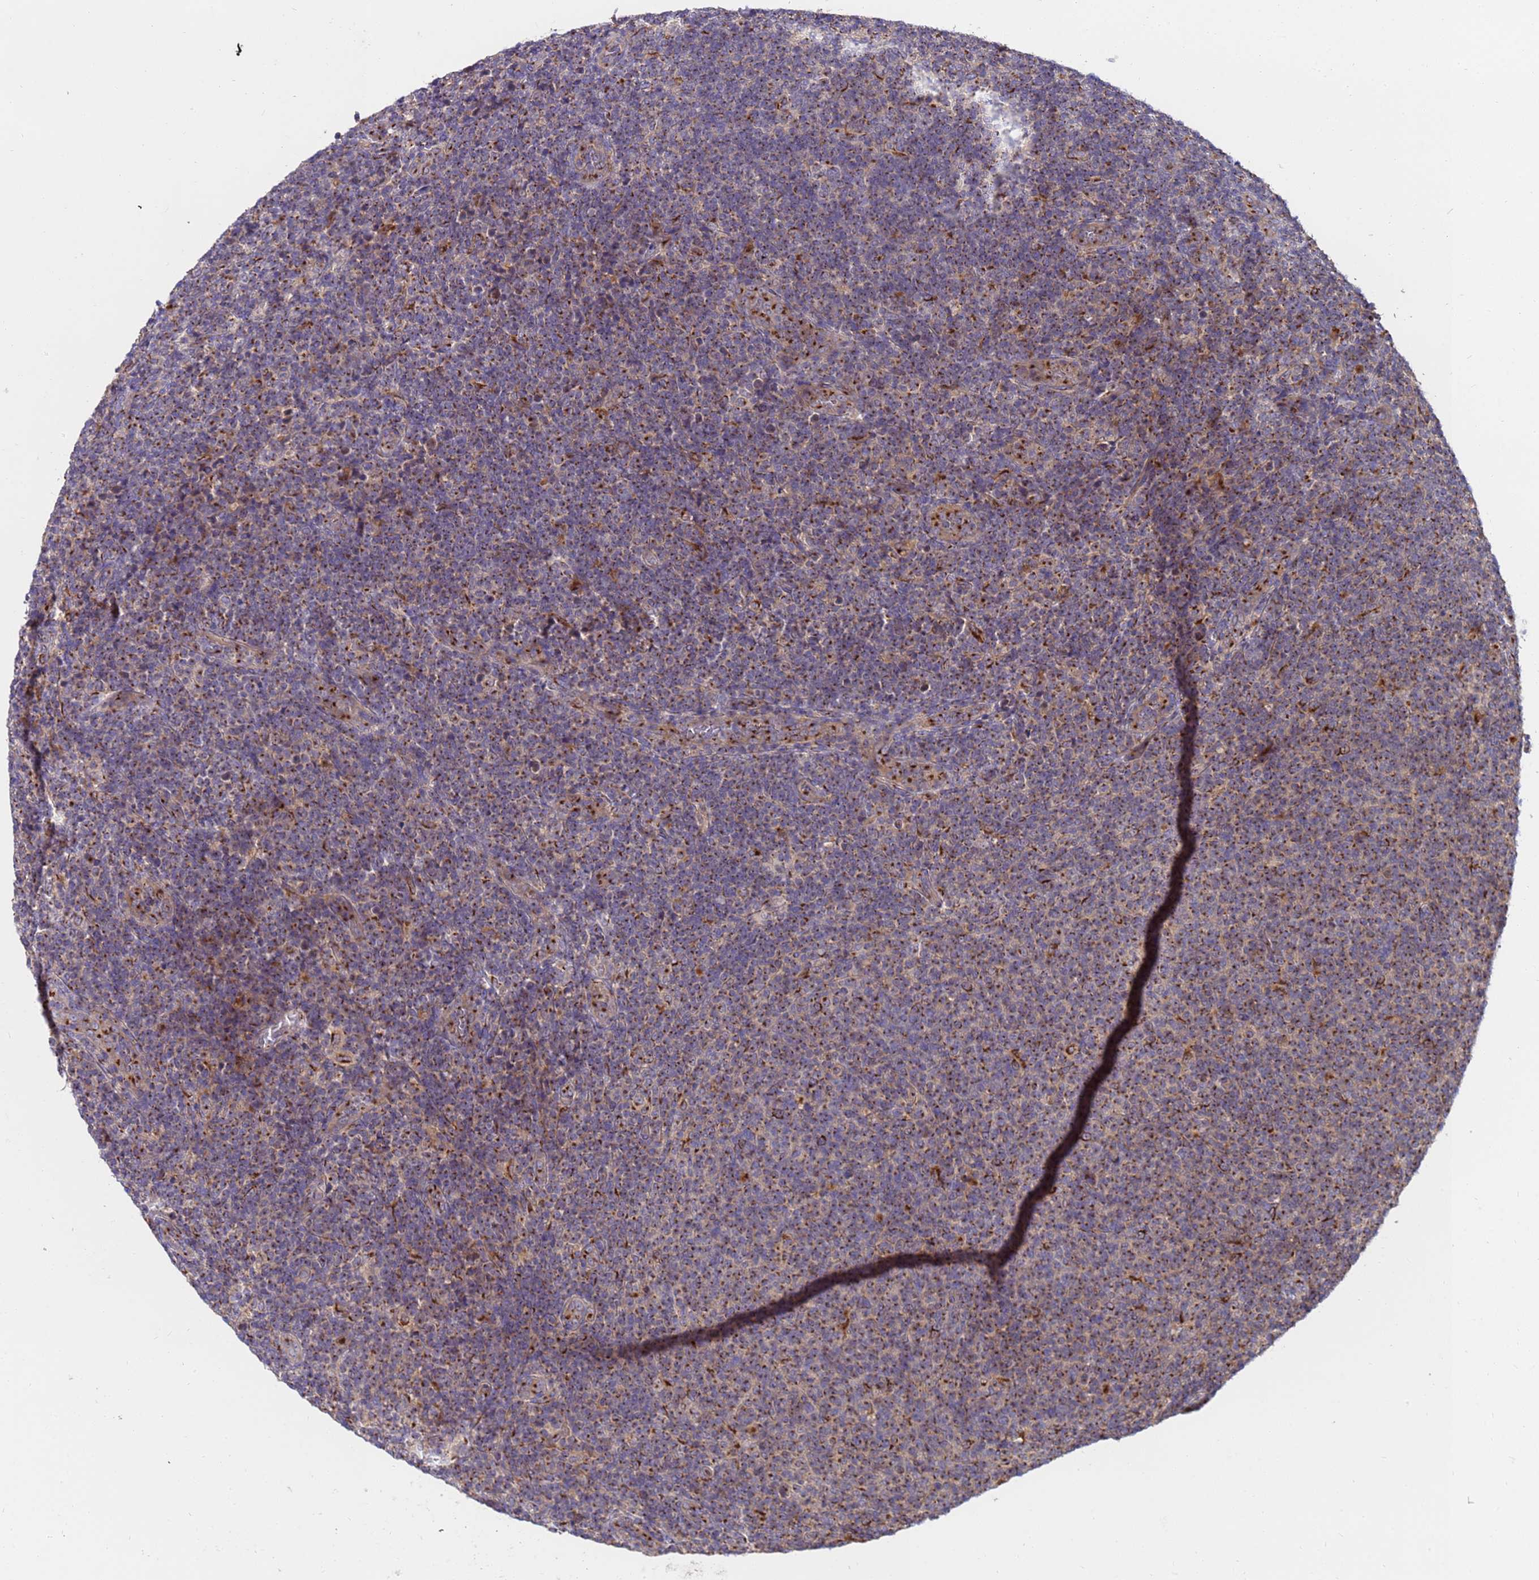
{"staining": {"intensity": "moderate", "quantity": ">75%", "location": "cytoplasmic/membranous"}, "tissue": "lymphoma", "cell_type": "Tumor cells", "image_type": "cancer", "snomed": [{"axis": "morphology", "description": "Malignant lymphoma, non-Hodgkin's type, Low grade"}, {"axis": "topography", "description": "Lymph node"}], "caption": "Tumor cells show moderate cytoplasmic/membranous positivity in approximately >75% of cells in malignant lymphoma, non-Hodgkin's type (low-grade).", "gene": "HPS3", "patient": {"sex": "male", "age": 66}}